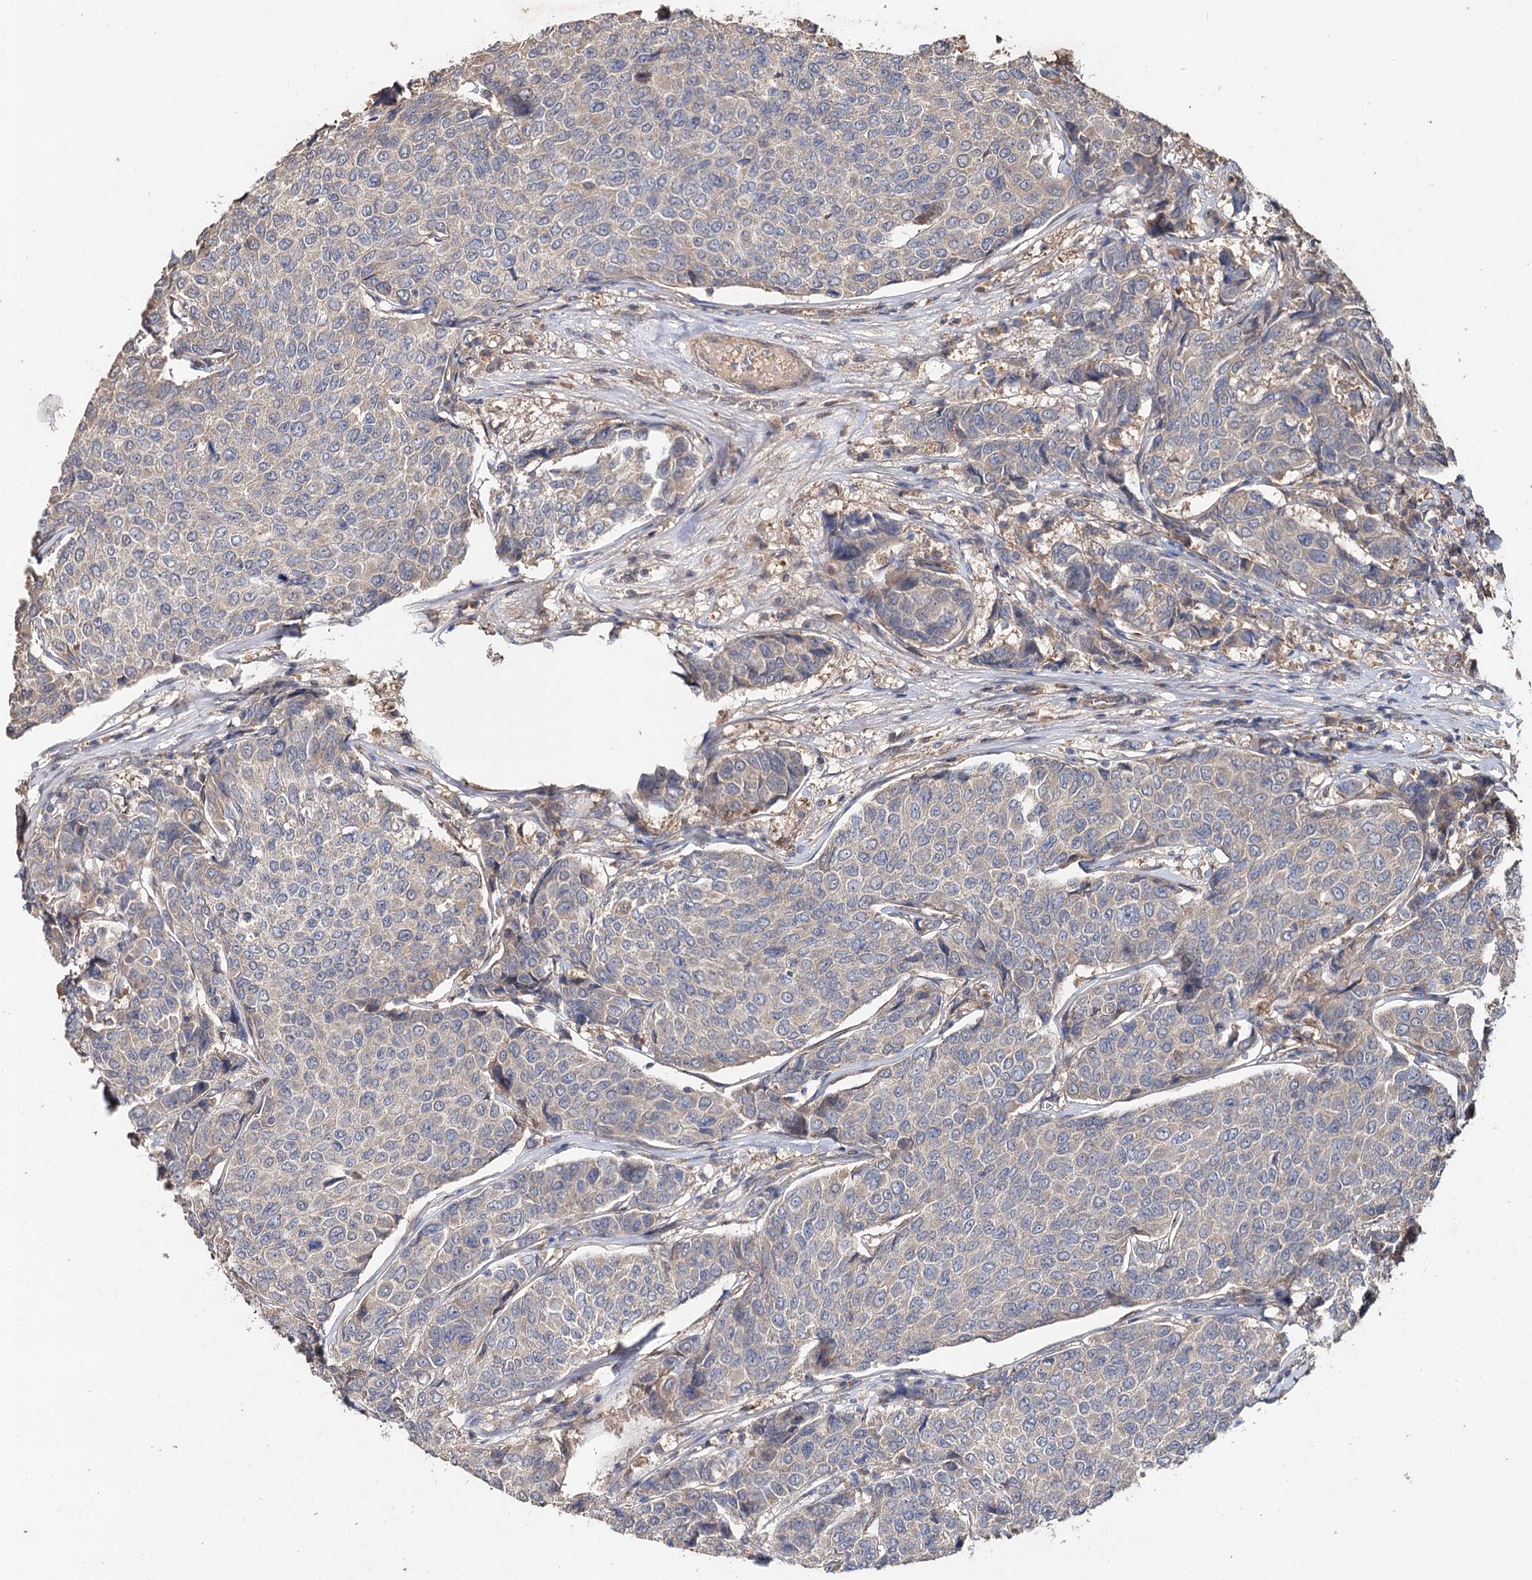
{"staining": {"intensity": "negative", "quantity": "none", "location": "none"}, "tissue": "breast cancer", "cell_type": "Tumor cells", "image_type": "cancer", "snomed": [{"axis": "morphology", "description": "Duct carcinoma"}, {"axis": "topography", "description": "Breast"}], "caption": "The micrograph shows no significant positivity in tumor cells of breast cancer.", "gene": "SPART", "patient": {"sex": "female", "age": 55}}